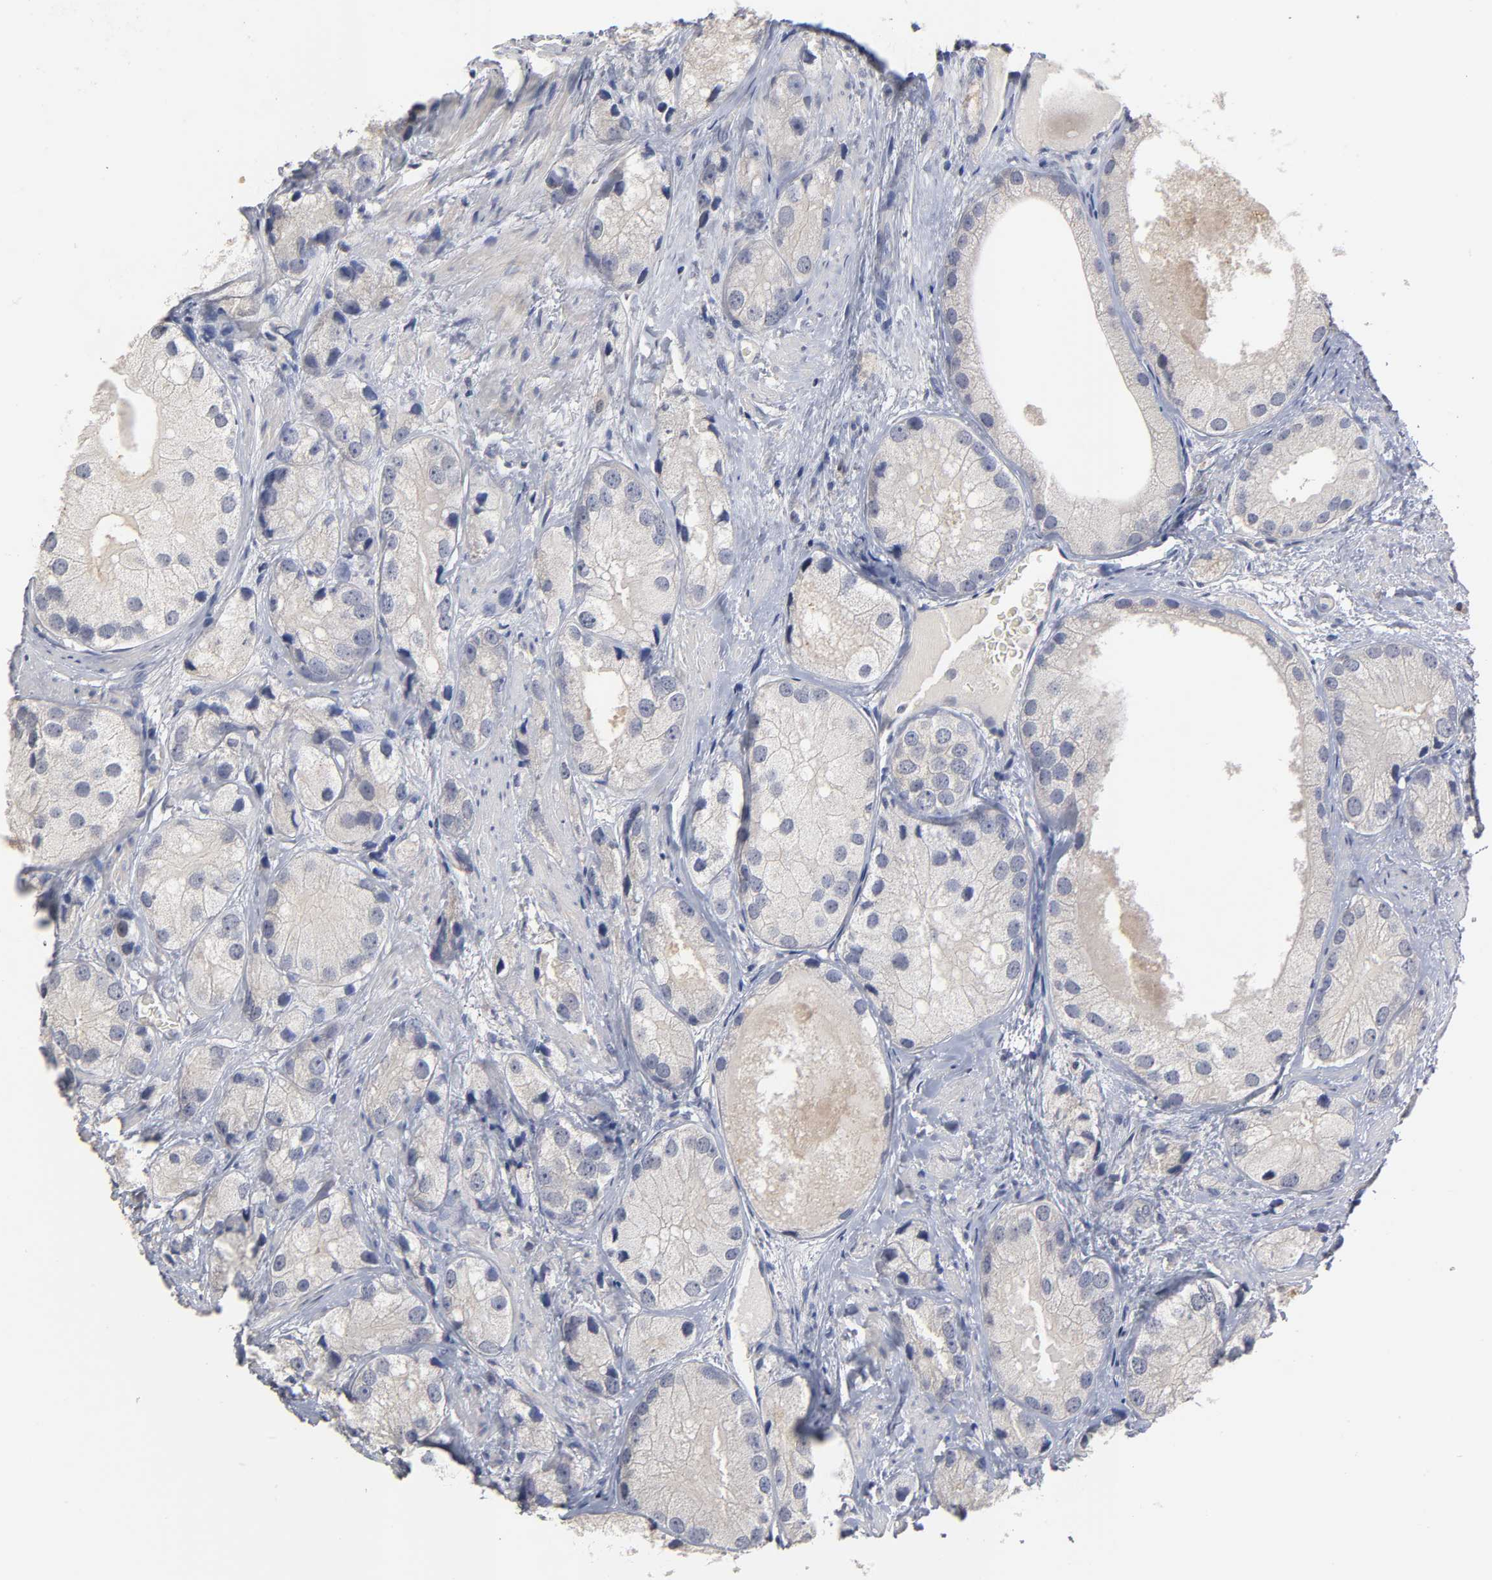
{"staining": {"intensity": "negative", "quantity": "none", "location": "none"}, "tissue": "prostate cancer", "cell_type": "Tumor cells", "image_type": "cancer", "snomed": [{"axis": "morphology", "description": "Adenocarcinoma, High grade"}, {"axis": "topography", "description": "Prostate"}], "caption": "A photomicrograph of human prostate cancer (adenocarcinoma (high-grade)) is negative for staining in tumor cells. (DAB immunohistochemistry with hematoxylin counter stain).", "gene": "OVOL1", "patient": {"sex": "male", "age": 66}}